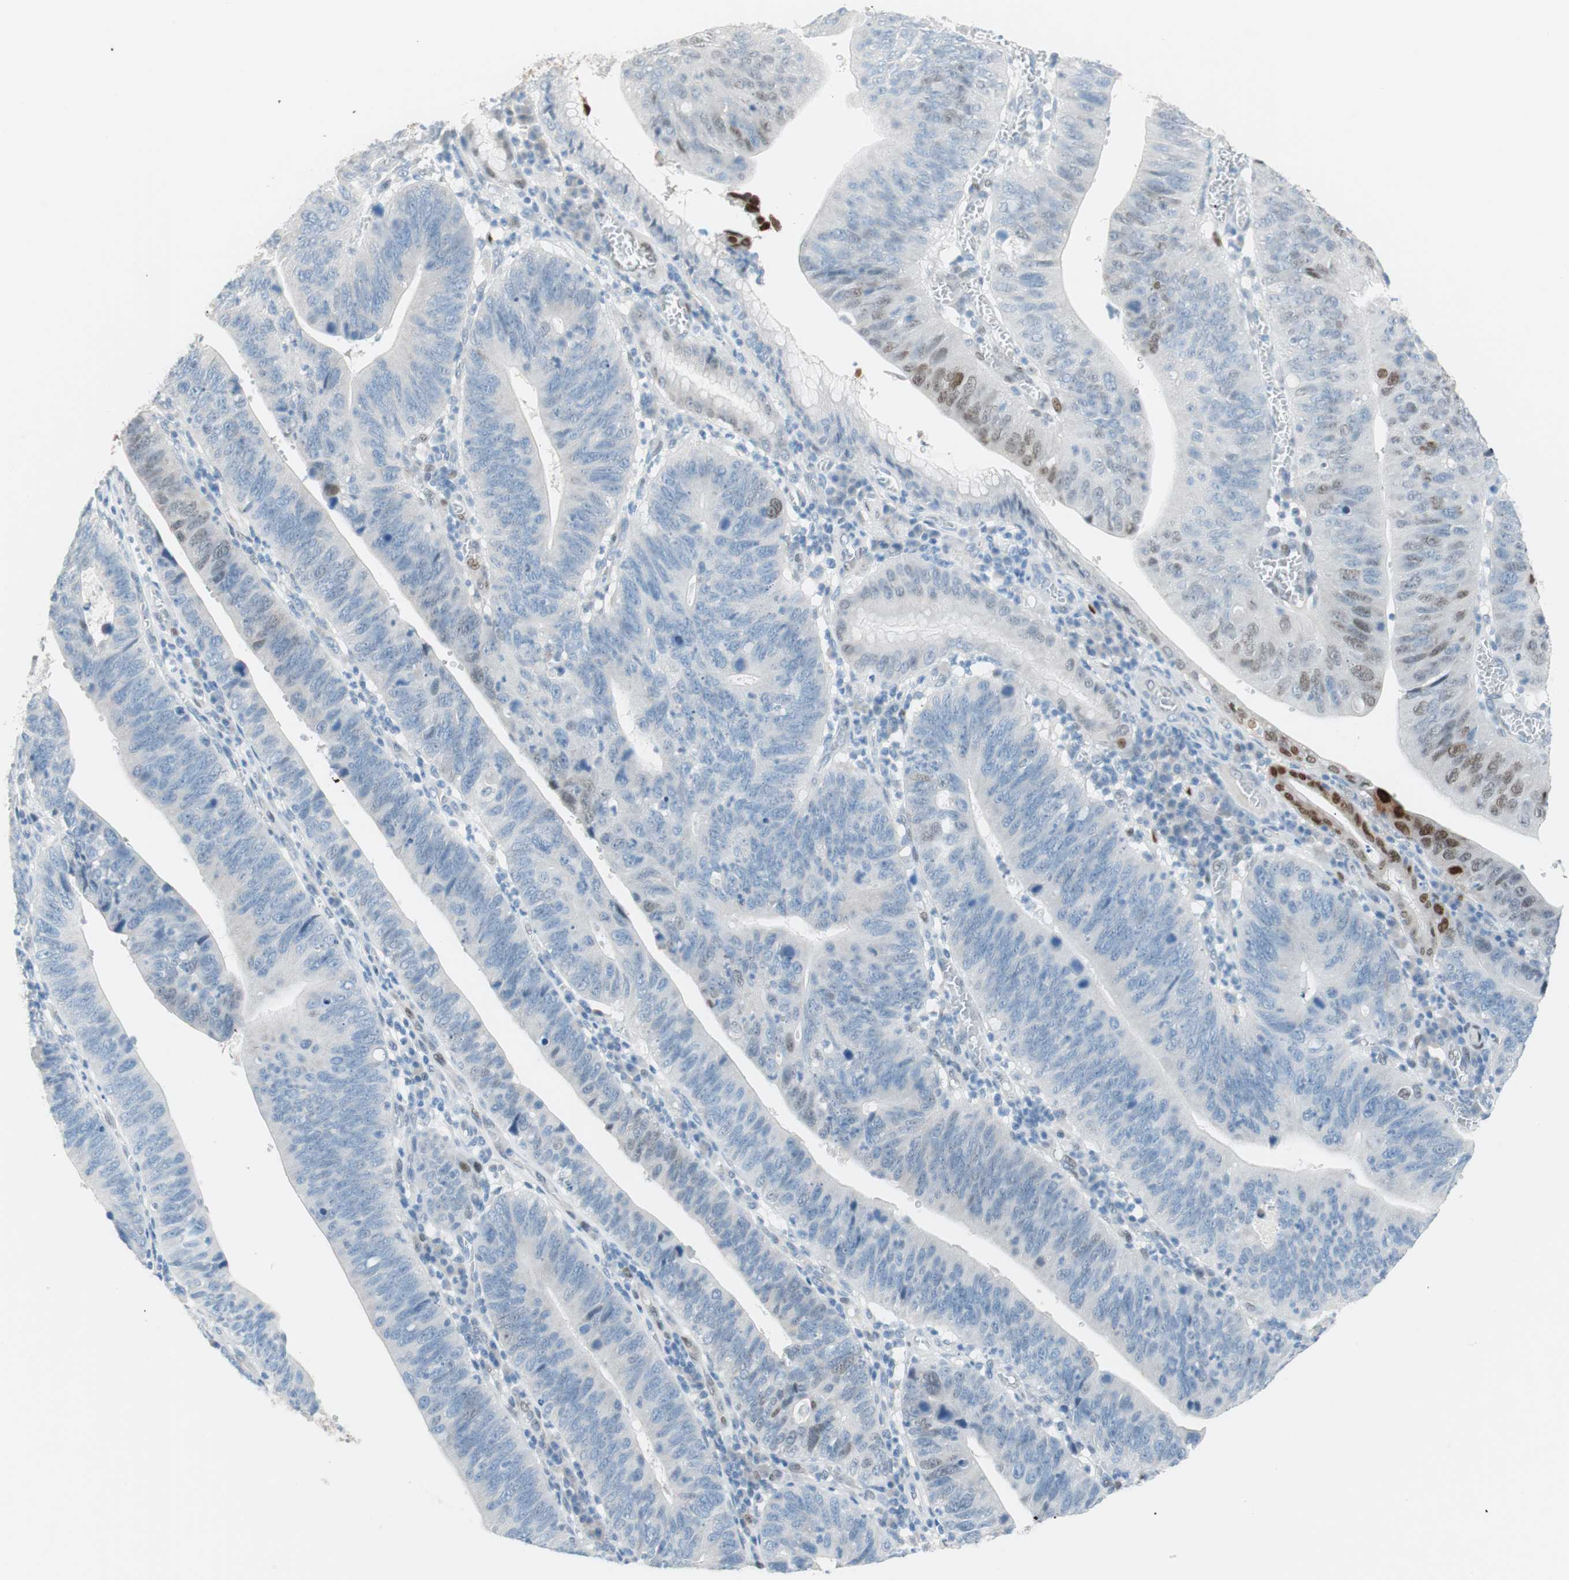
{"staining": {"intensity": "weak", "quantity": "<25%", "location": "nuclear"}, "tissue": "stomach cancer", "cell_type": "Tumor cells", "image_type": "cancer", "snomed": [{"axis": "morphology", "description": "Adenocarcinoma, NOS"}, {"axis": "topography", "description": "Stomach"}], "caption": "Tumor cells show no significant protein expression in stomach cancer (adenocarcinoma). (Stains: DAB (3,3'-diaminobenzidine) immunohistochemistry with hematoxylin counter stain, Microscopy: brightfield microscopy at high magnification).", "gene": "FOSL1", "patient": {"sex": "male", "age": 59}}